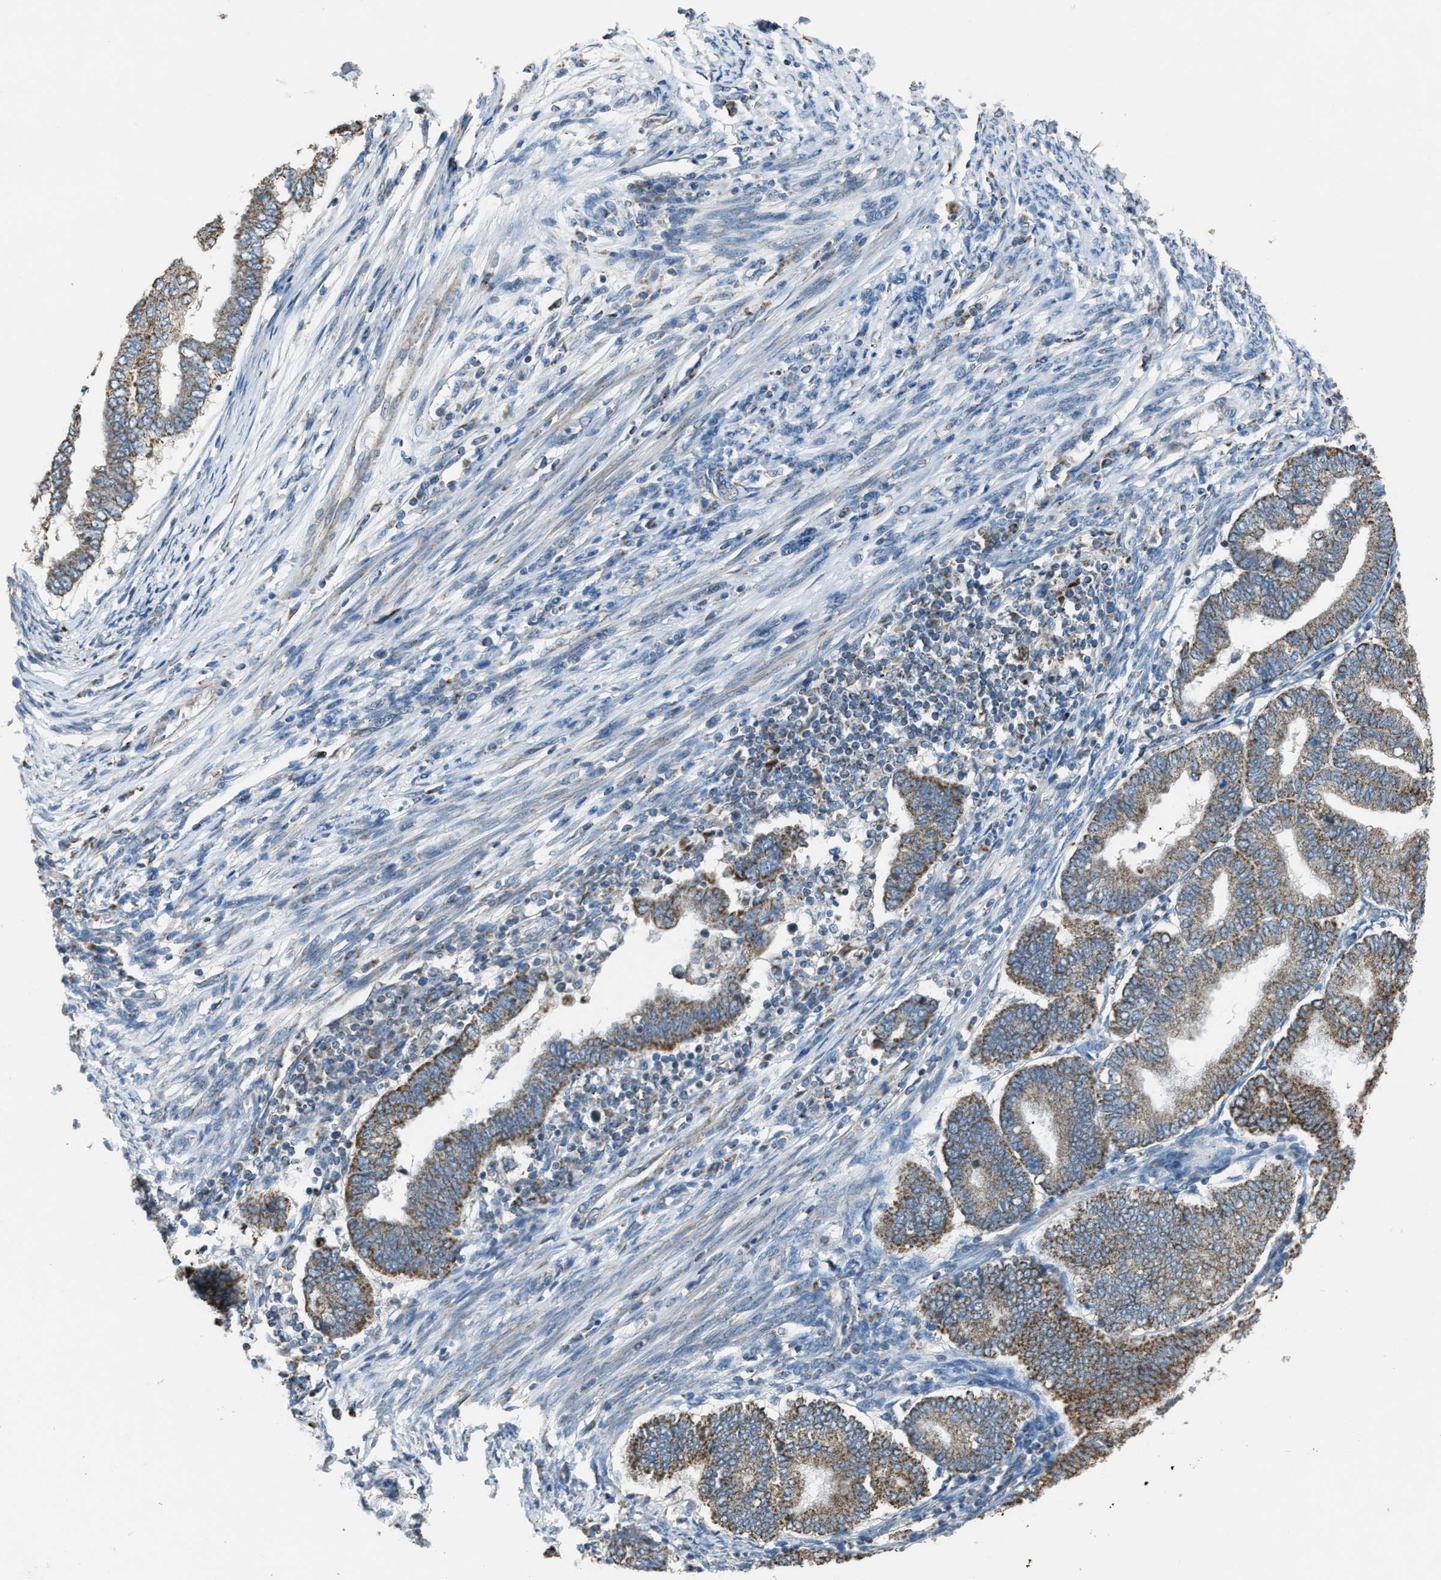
{"staining": {"intensity": "moderate", "quantity": ">75%", "location": "cytoplasmic/membranous"}, "tissue": "endometrial cancer", "cell_type": "Tumor cells", "image_type": "cancer", "snomed": [{"axis": "morphology", "description": "Polyp, NOS"}, {"axis": "morphology", "description": "Adenocarcinoma, NOS"}, {"axis": "morphology", "description": "Adenoma, NOS"}, {"axis": "topography", "description": "Endometrium"}], "caption": "Human adenoma (endometrial) stained for a protein (brown) demonstrates moderate cytoplasmic/membranous positive positivity in about >75% of tumor cells.", "gene": "SLC25A11", "patient": {"sex": "female", "age": 79}}